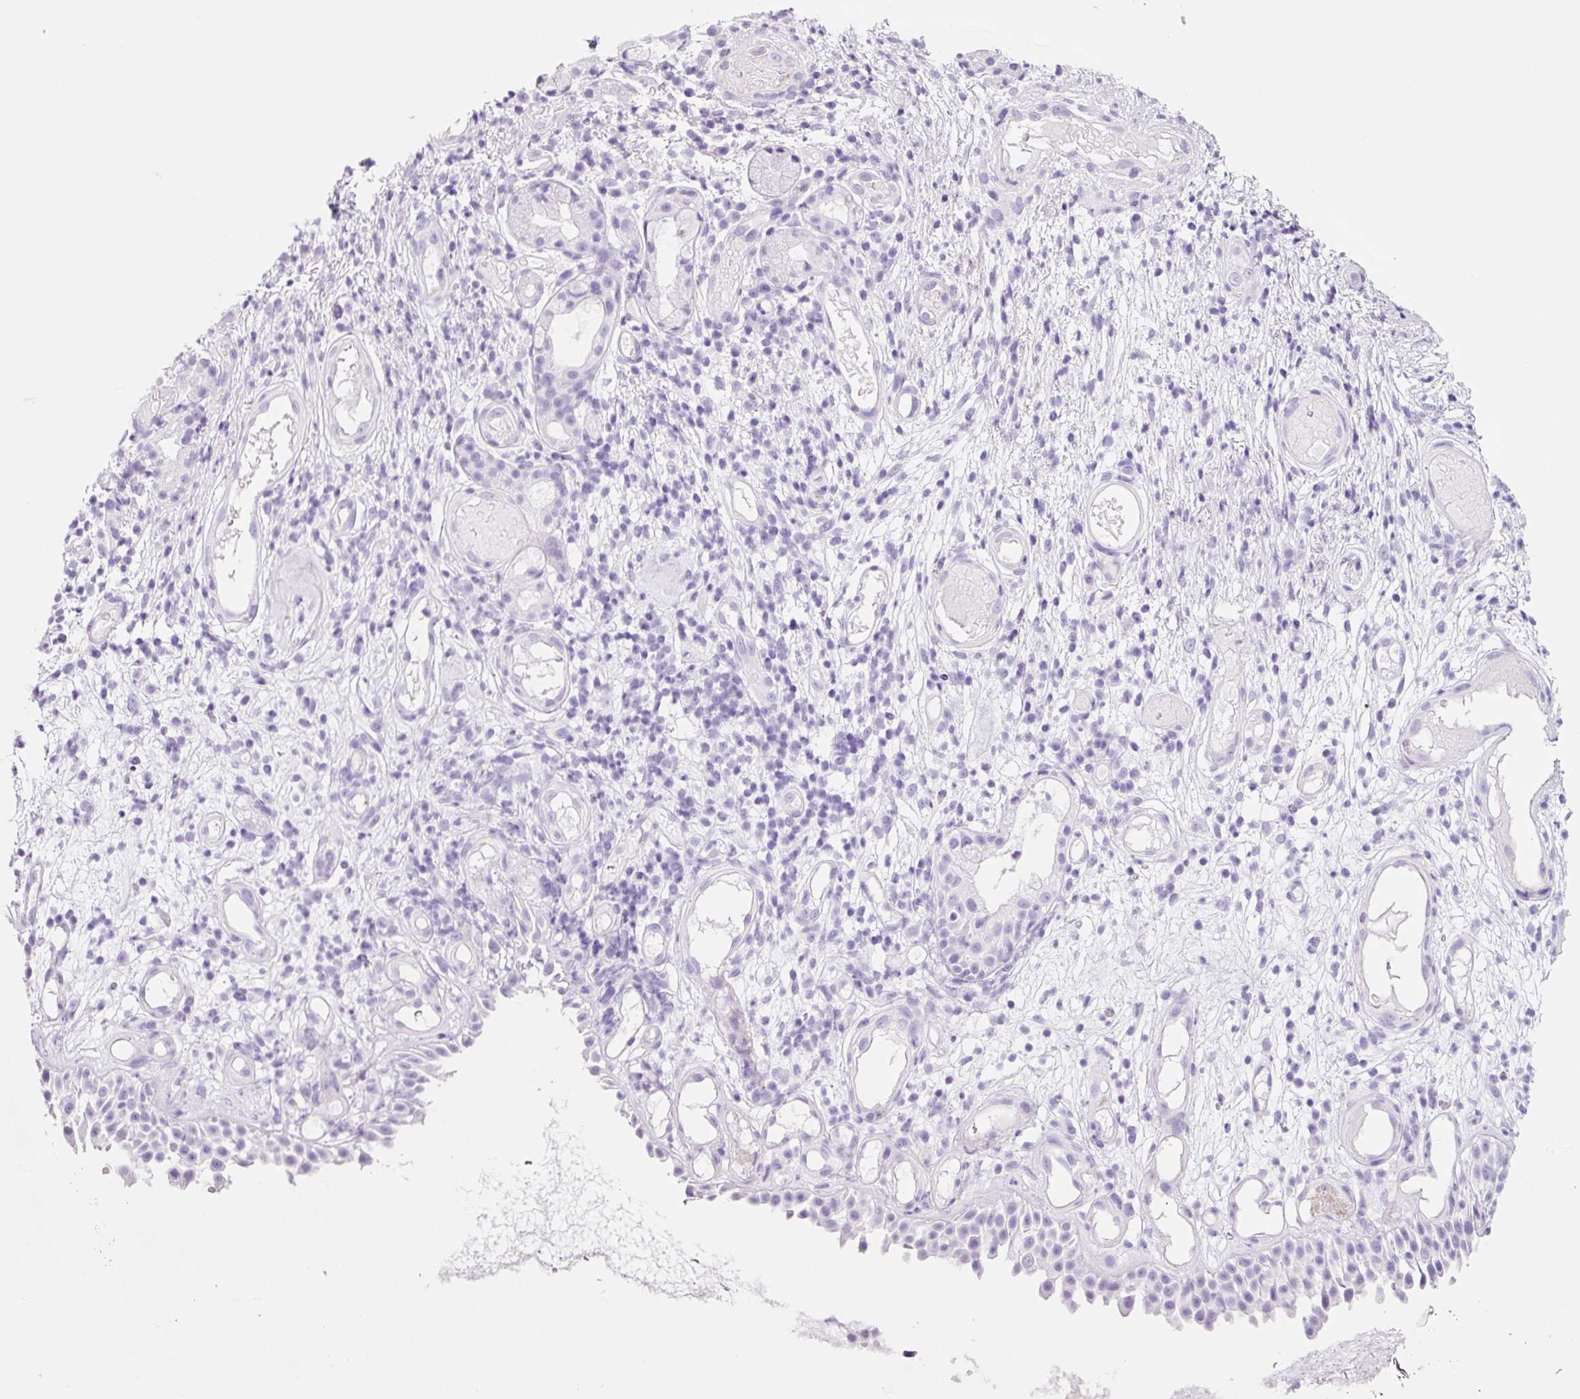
{"staining": {"intensity": "negative", "quantity": "none", "location": "none"}, "tissue": "nasopharynx", "cell_type": "Respiratory epithelial cells", "image_type": "normal", "snomed": [{"axis": "morphology", "description": "Normal tissue, NOS"}, {"axis": "morphology", "description": "Inflammation, NOS"}, {"axis": "topography", "description": "Nasopharynx"}], "caption": "Immunohistochemical staining of unremarkable human nasopharynx exhibits no significant expression in respiratory epithelial cells. (Brightfield microscopy of DAB (3,3'-diaminobenzidine) IHC at high magnification).", "gene": "ADSS1", "patient": {"sex": "male", "age": 54}}